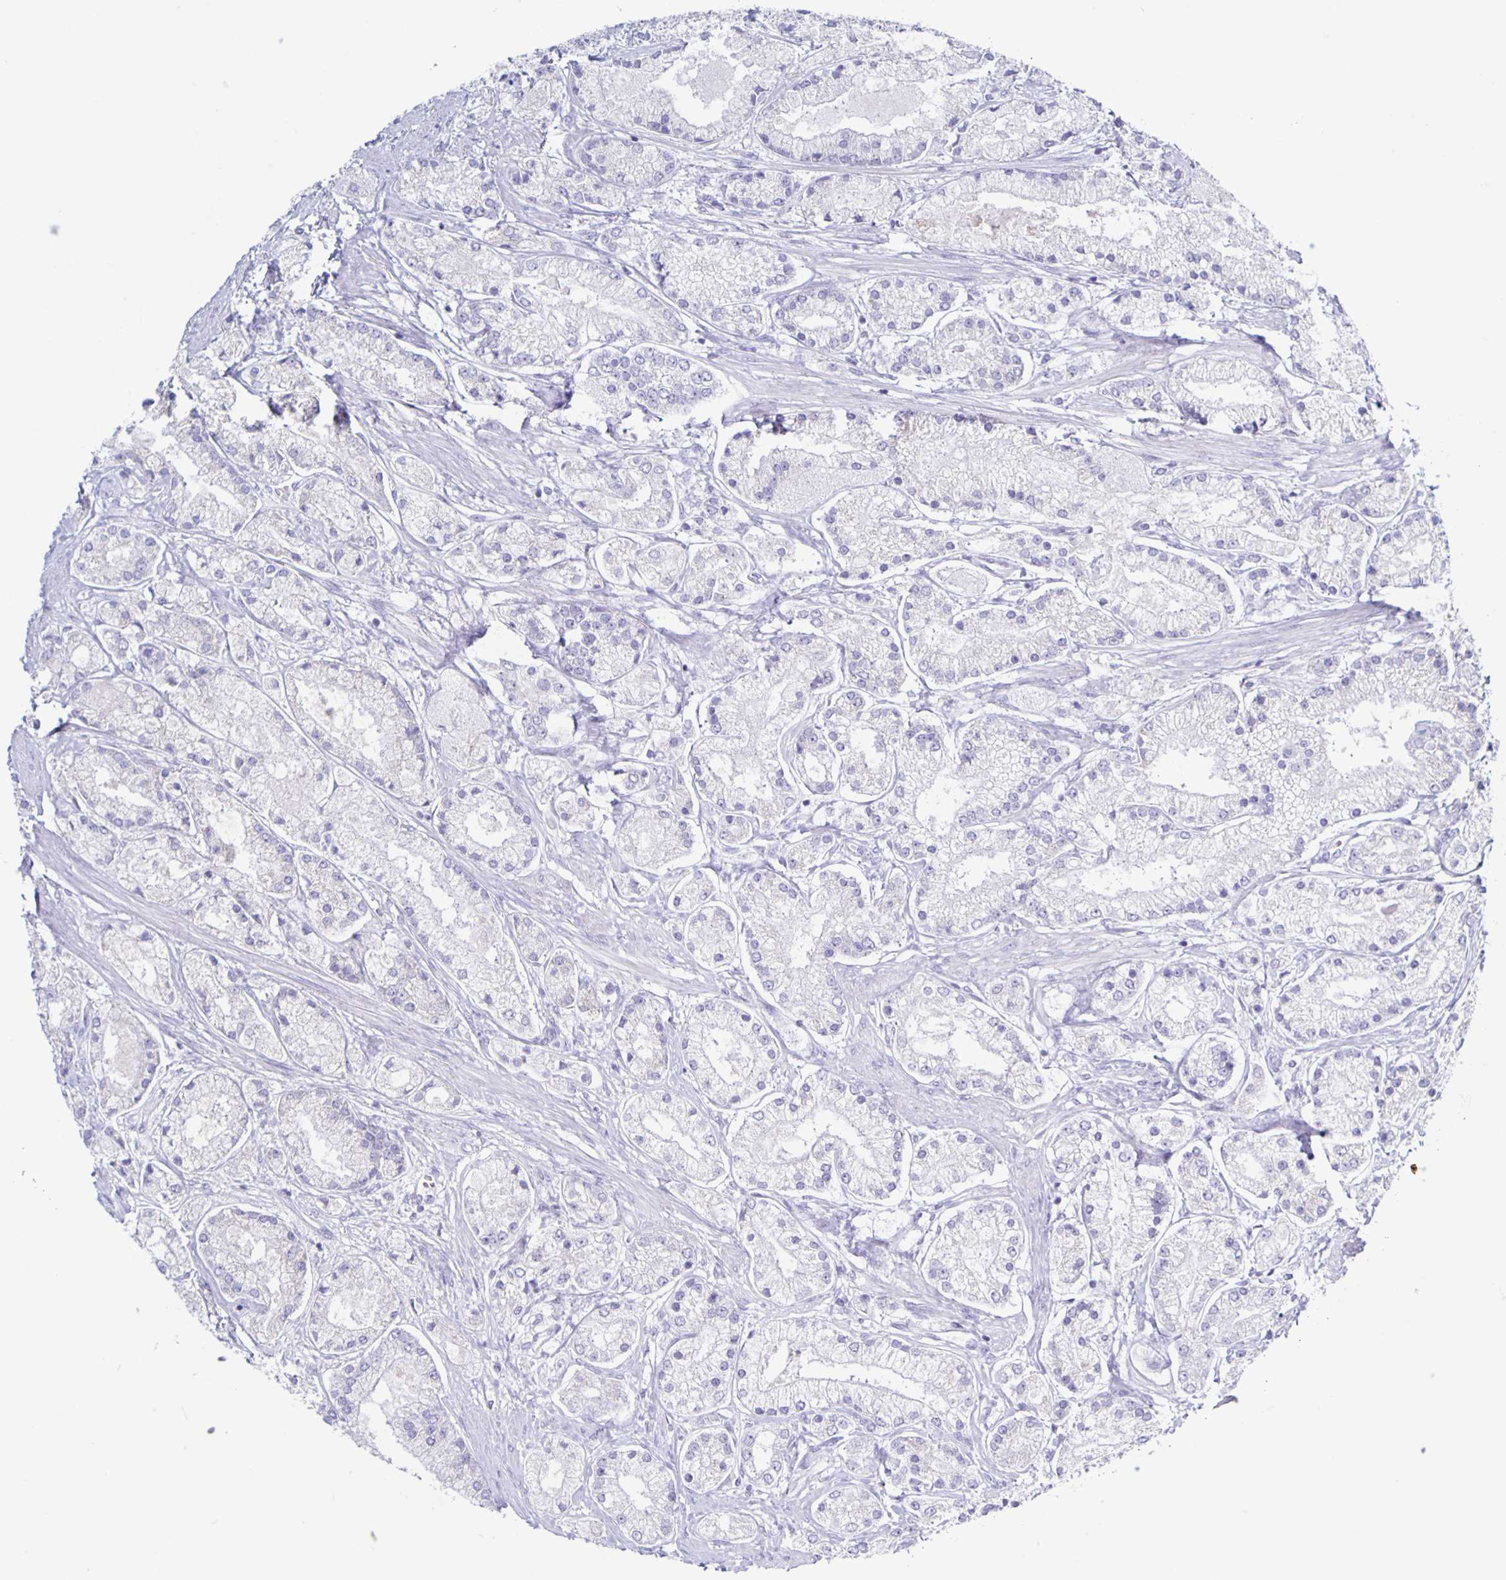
{"staining": {"intensity": "negative", "quantity": "none", "location": "none"}, "tissue": "prostate cancer", "cell_type": "Tumor cells", "image_type": "cancer", "snomed": [{"axis": "morphology", "description": "Adenocarcinoma, High grade"}, {"axis": "topography", "description": "Prostate"}], "caption": "High magnification brightfield microscopy of adenocarcinoma (high-grade) (prostate) stained with DAB (3,3'-diaminobenzidine) (brown) and counterstained with hematoxylin (blue): tumor cells show no significant staining.", "gene": "CT45A5", "patient": {"sex": "male", "age": 67}}